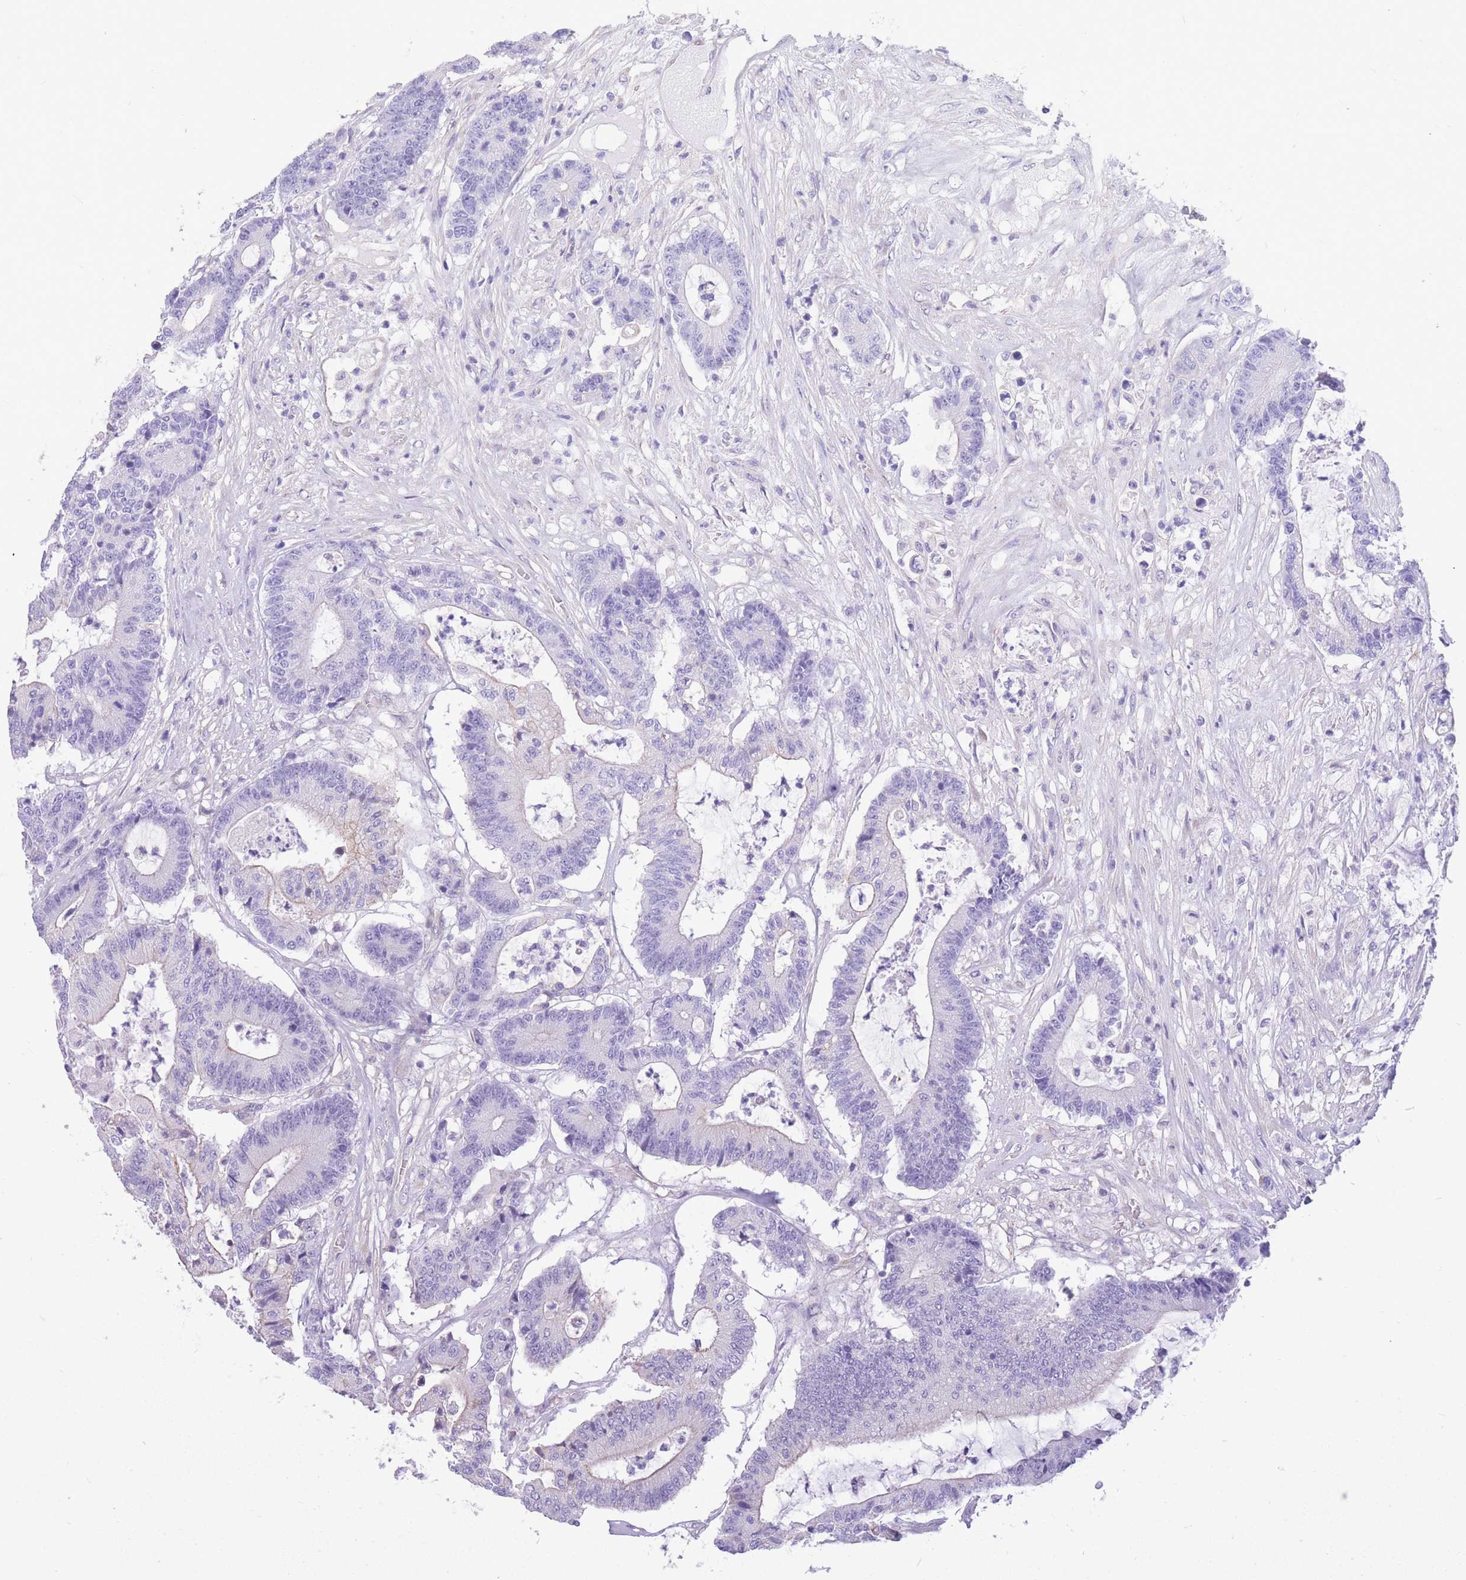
{"staining": {"intensity": "negative", "quantity": "none", "location": "none"}, "tissue": "colorectal cancer", "cell_type": "Tumor cells", "image_type": "cancer", "snomed": [{"axis": "morphology", "description": "Adenocarcinoma, NOS"}, {"axis": "topography", "description": "Colon"}], "caption": "Colorectal cancer (adenocarcinoma) was stained to show a protein in brown. There is no significant positivity in tumor cells. (Stains: DAB immunohistochemistry (IHC) with hematoxylin counter stain, Microscopy: brightfield microscopy at high magnification).", "gene": "ZNF311", "patient": {"sex": "female", "age": 84}}